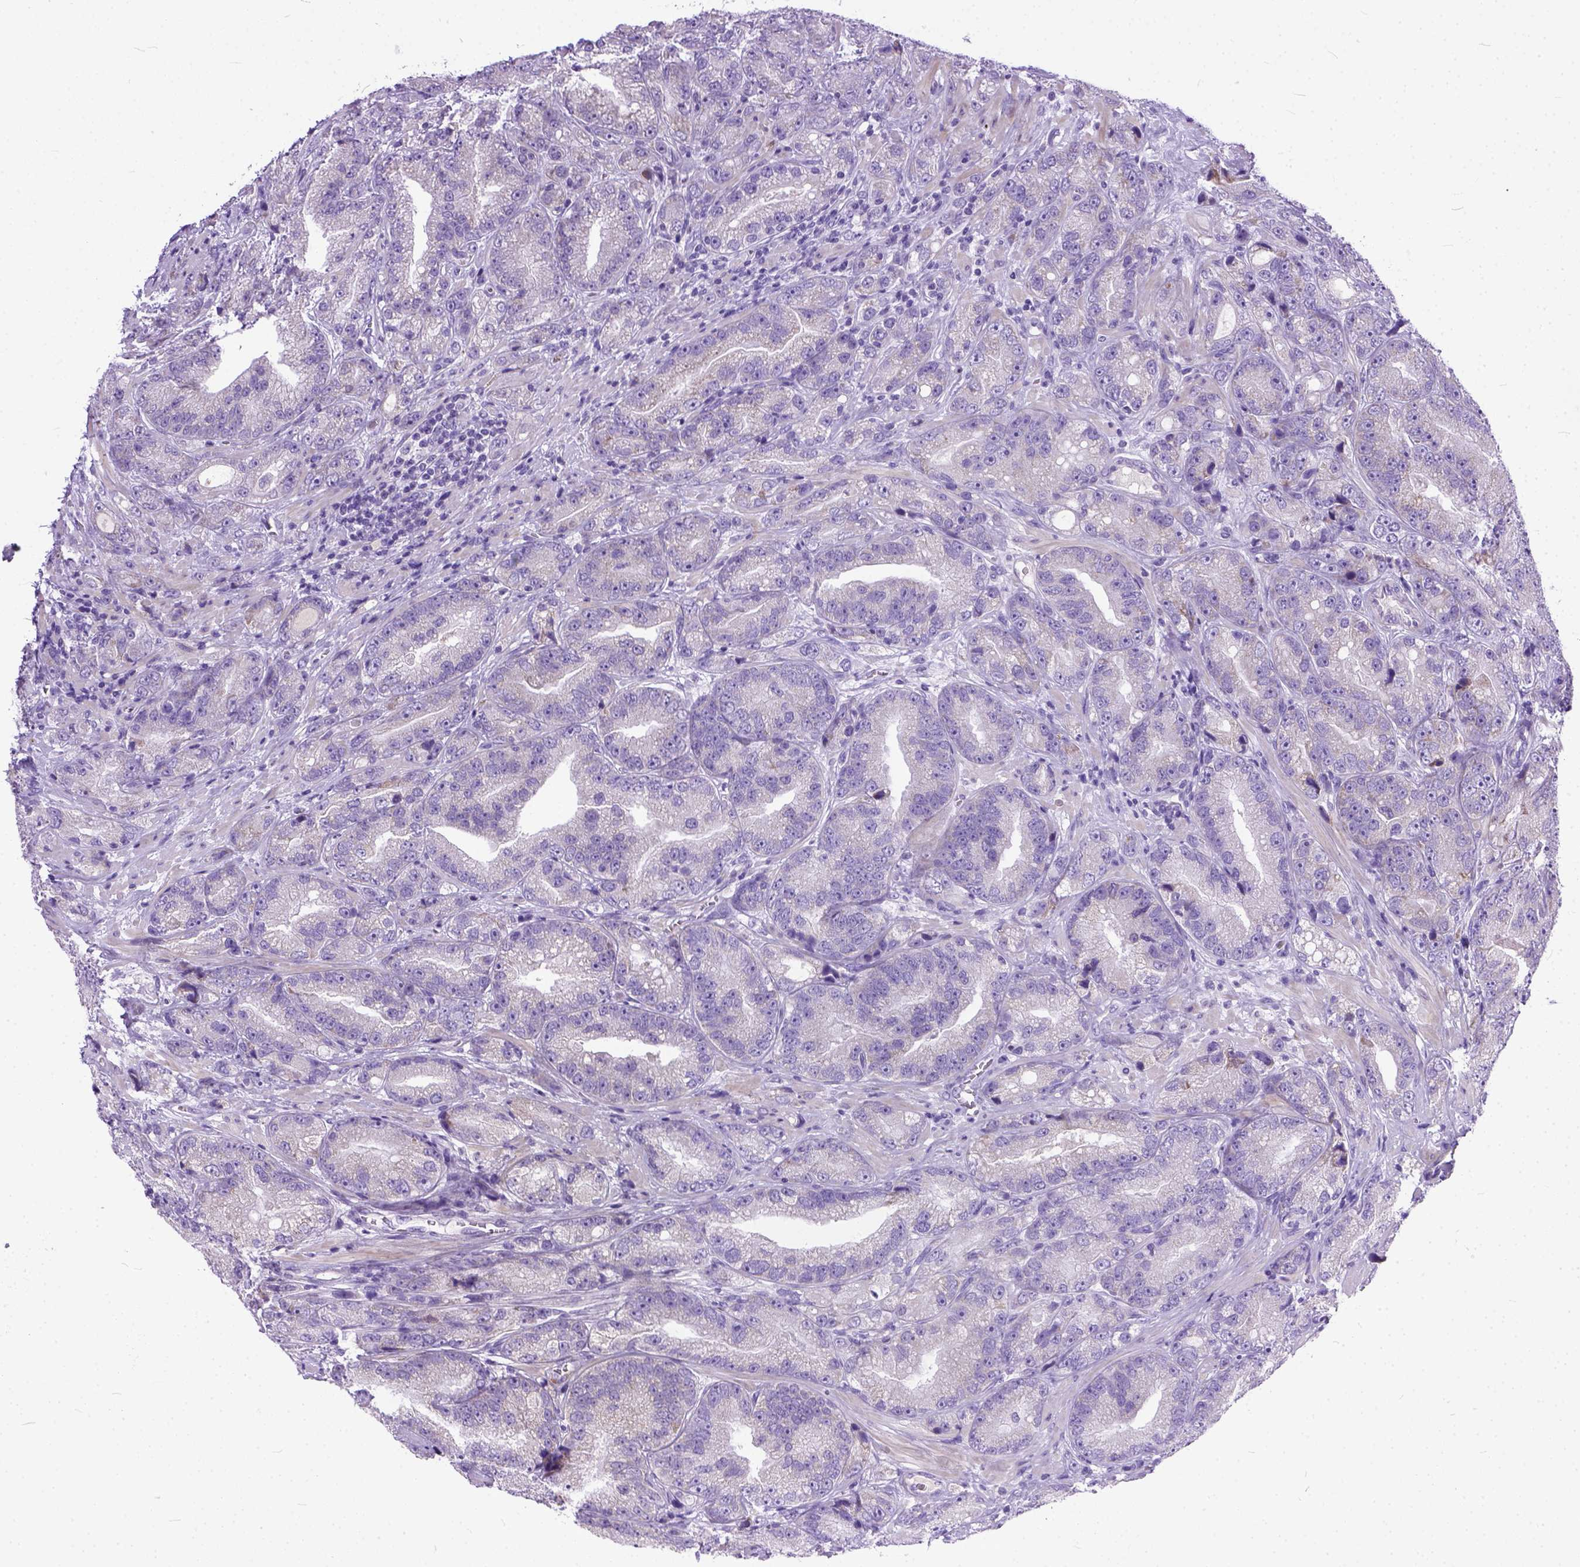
{"staining": {"intensity": "negative", "quantity": "none", "location": "none"}, "tissue": "prostate cancer", "cell_type": "Tumor cells", "image_type": "cancer", "snomed": [{"axis": "morphology", "description": "Adenocarcinoma, NOS"}, {"axis": "topography", "description": "Prostate"}], "caption": "Tumor cells are negative for protein expression in human adenocarcinoma (prostate).", "gene": "PLK5", "patient": {"sex": "male", "age": 63}}